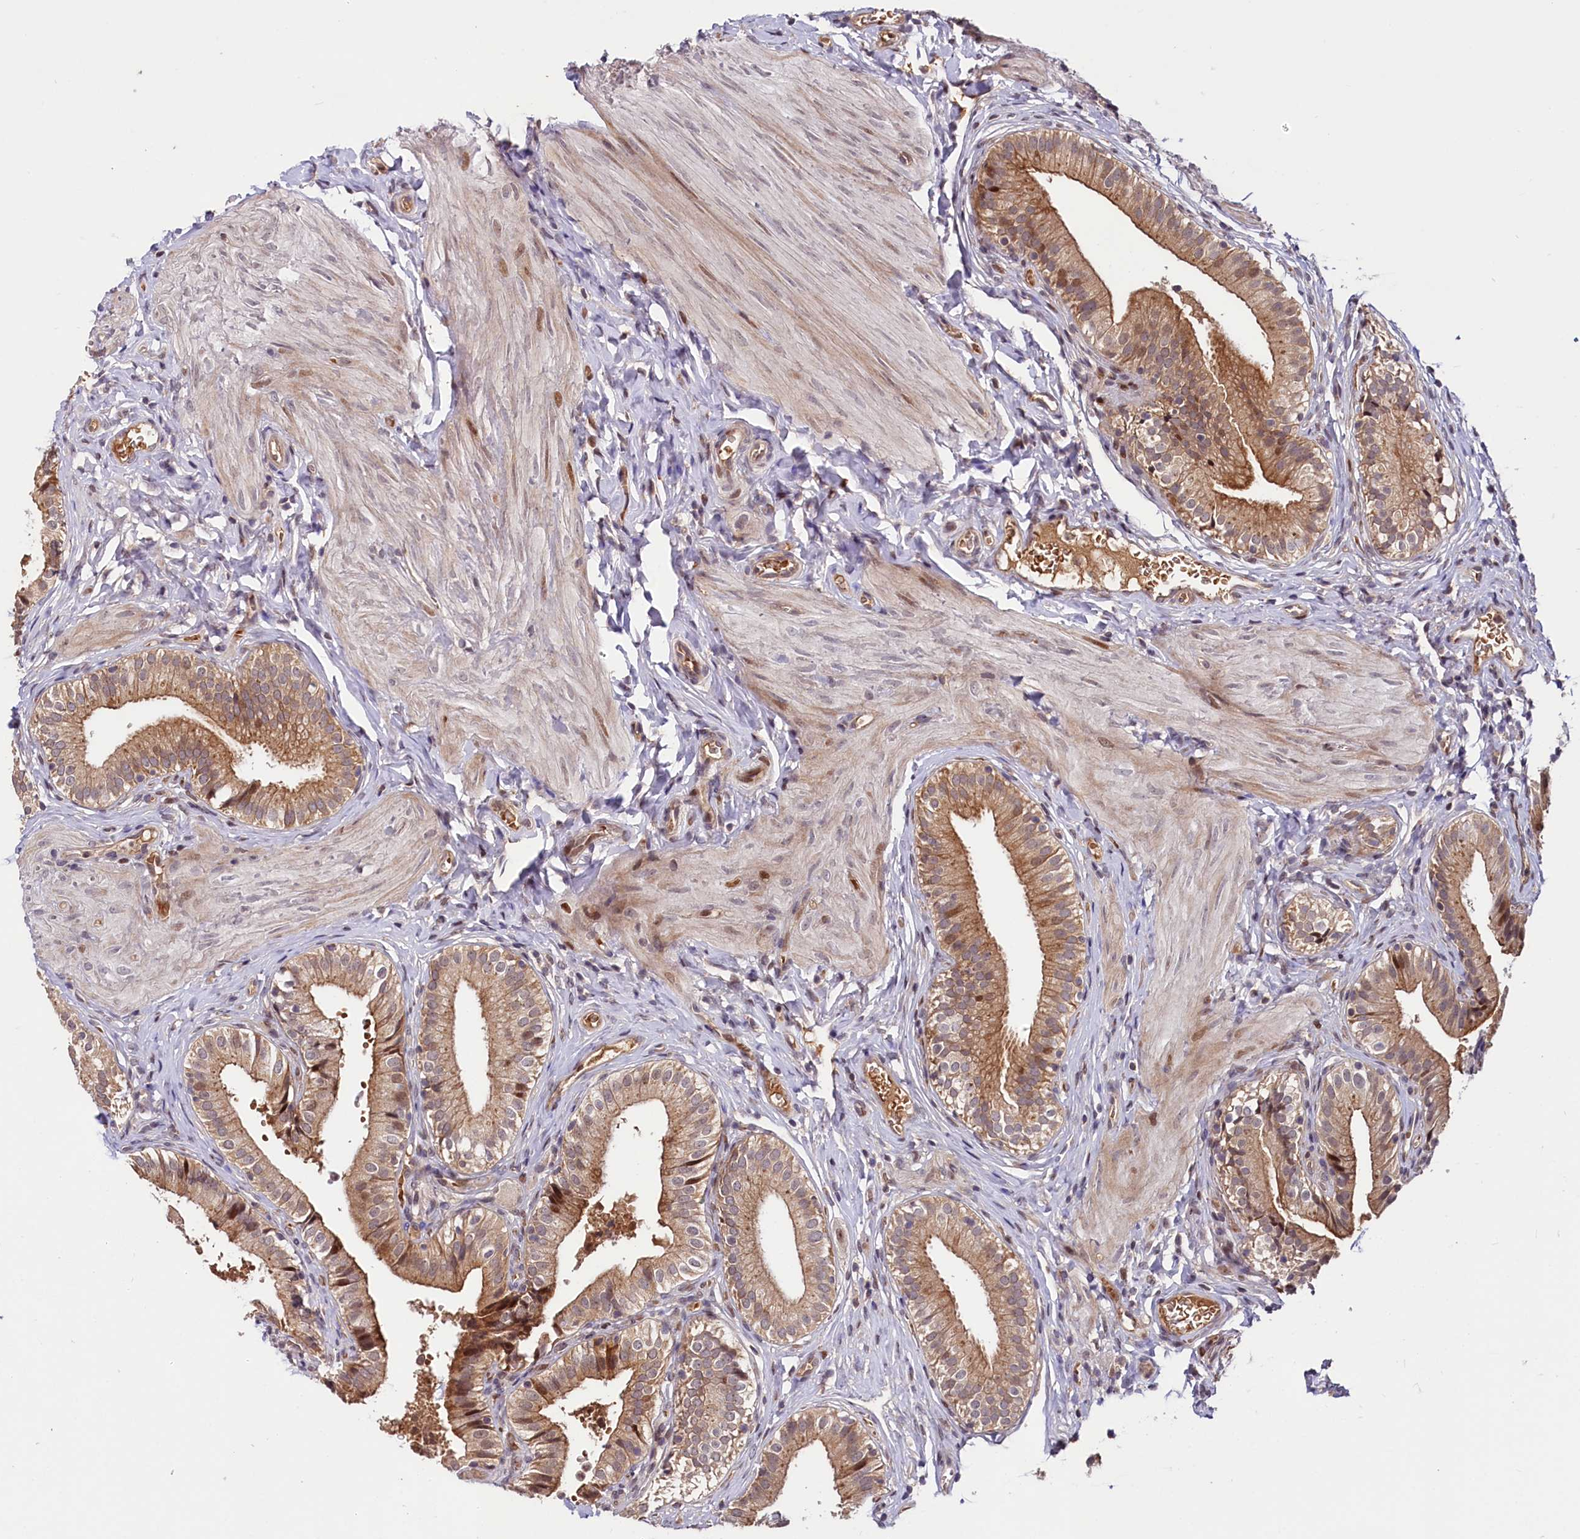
{"staining": {"intensity": "moderate", "quantity": ">75%", "location": "cytoplasmic/membranous"}, "tissue": "gallbladder", "cell_type": "Glandular cells", "image_type": "normal", "snomed": [{"axis": "morphology", "description": "Normal tissue, NOS"}, {"axis": "topography", "description": "Gallbladder"}], "caption": "DAB immunohistochemical staining of normal human gallbladder demonstrates moderate cytoplasmic/membranous protein expression in about >75% of glandular cells. (DAB (3,3'-diaminobenzidine) = brown stain, brightfield microscopy at high magnification).", "gene": "N4BP2L1", "patient": {"sex": "female", "age": 47}}